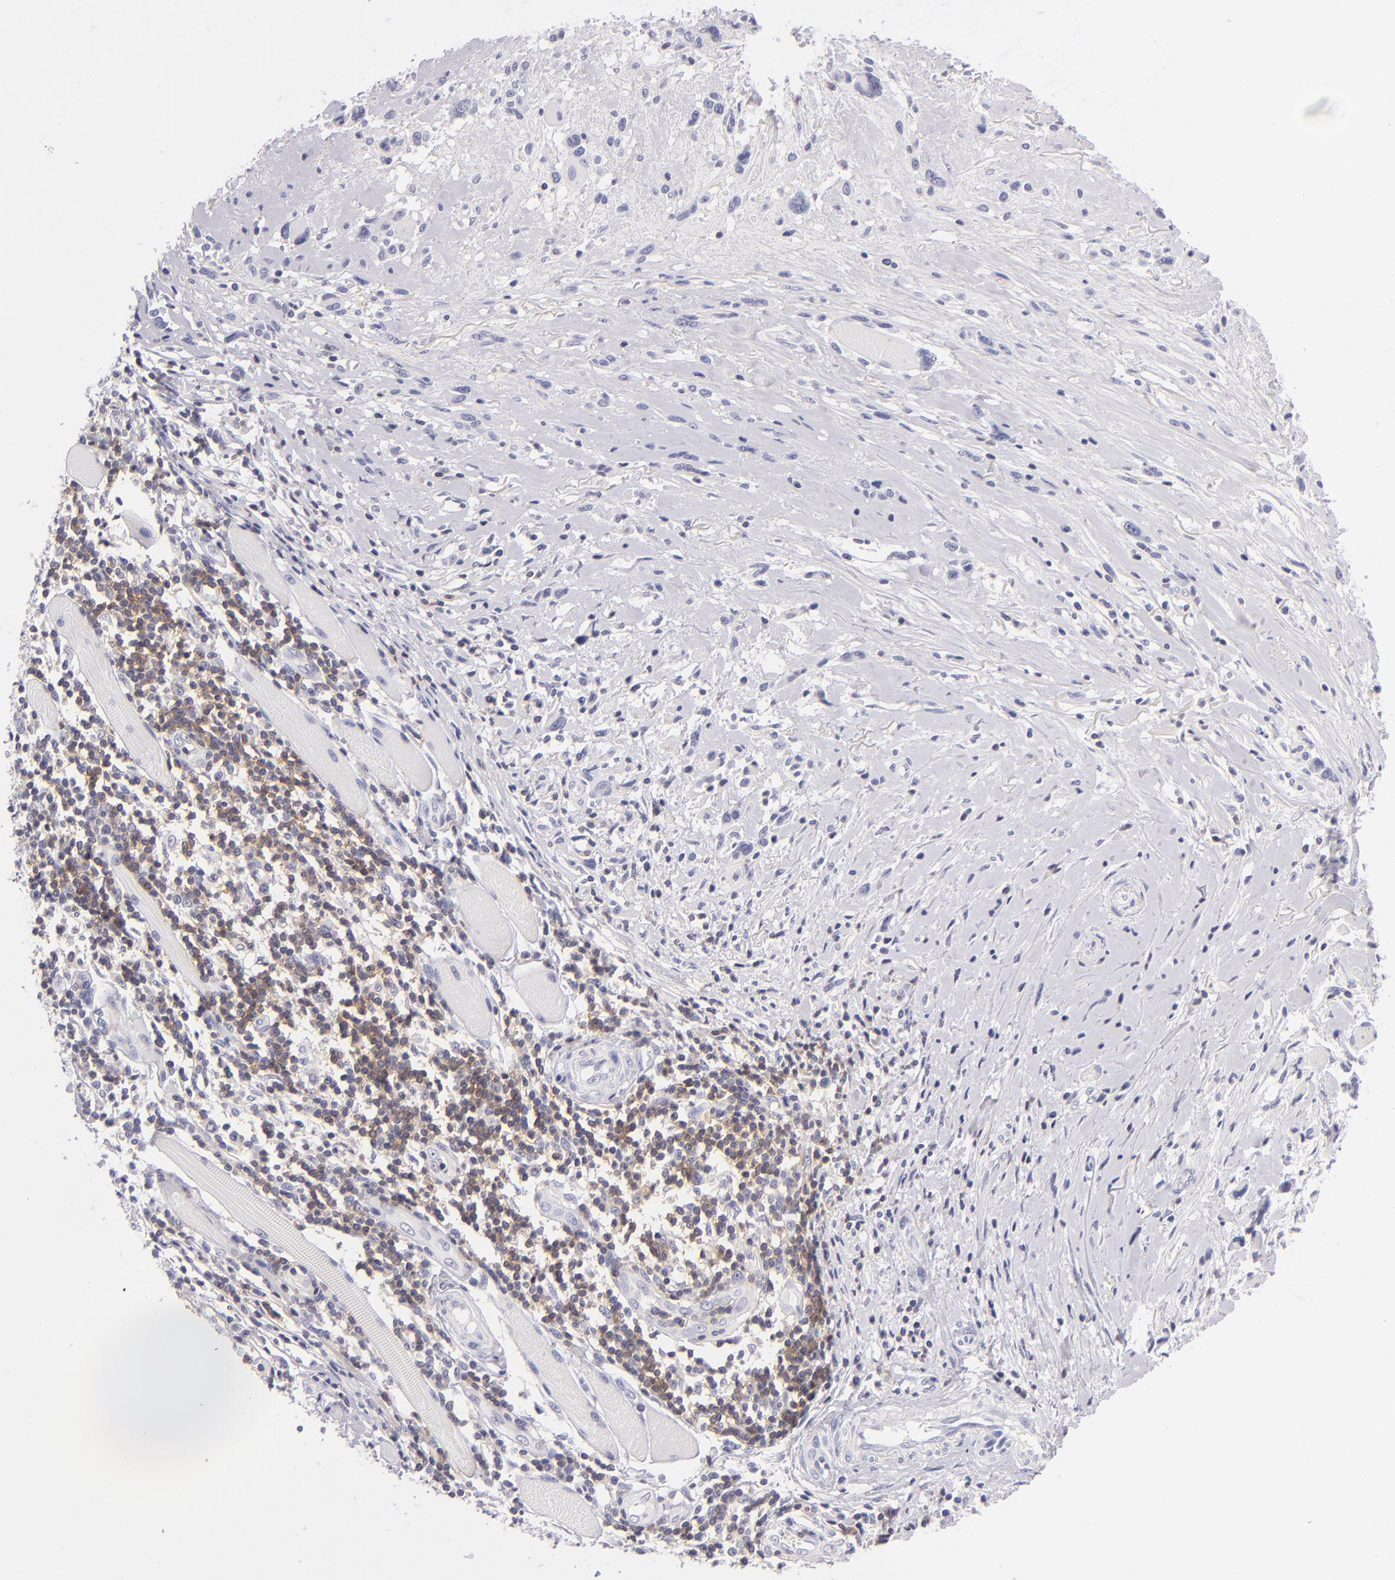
{"staining": {"intensity": "negative", "quantity": "none", "location": "none"}, "tissue": "melanoma", "cell_type": "Tumor cells", "image_type": "cancer", "snomed": [{"axis": "morphology", "description": "Malignant melanoma, NOS"}, {"axis": "topography", "description": "Skin"}], "caption": "An IHC histopathology image of melanoma is shown. There is no staining in tumor cells of melanoma.", "gene": "CD48", "patient": {"sex": "male", "age": 91}}